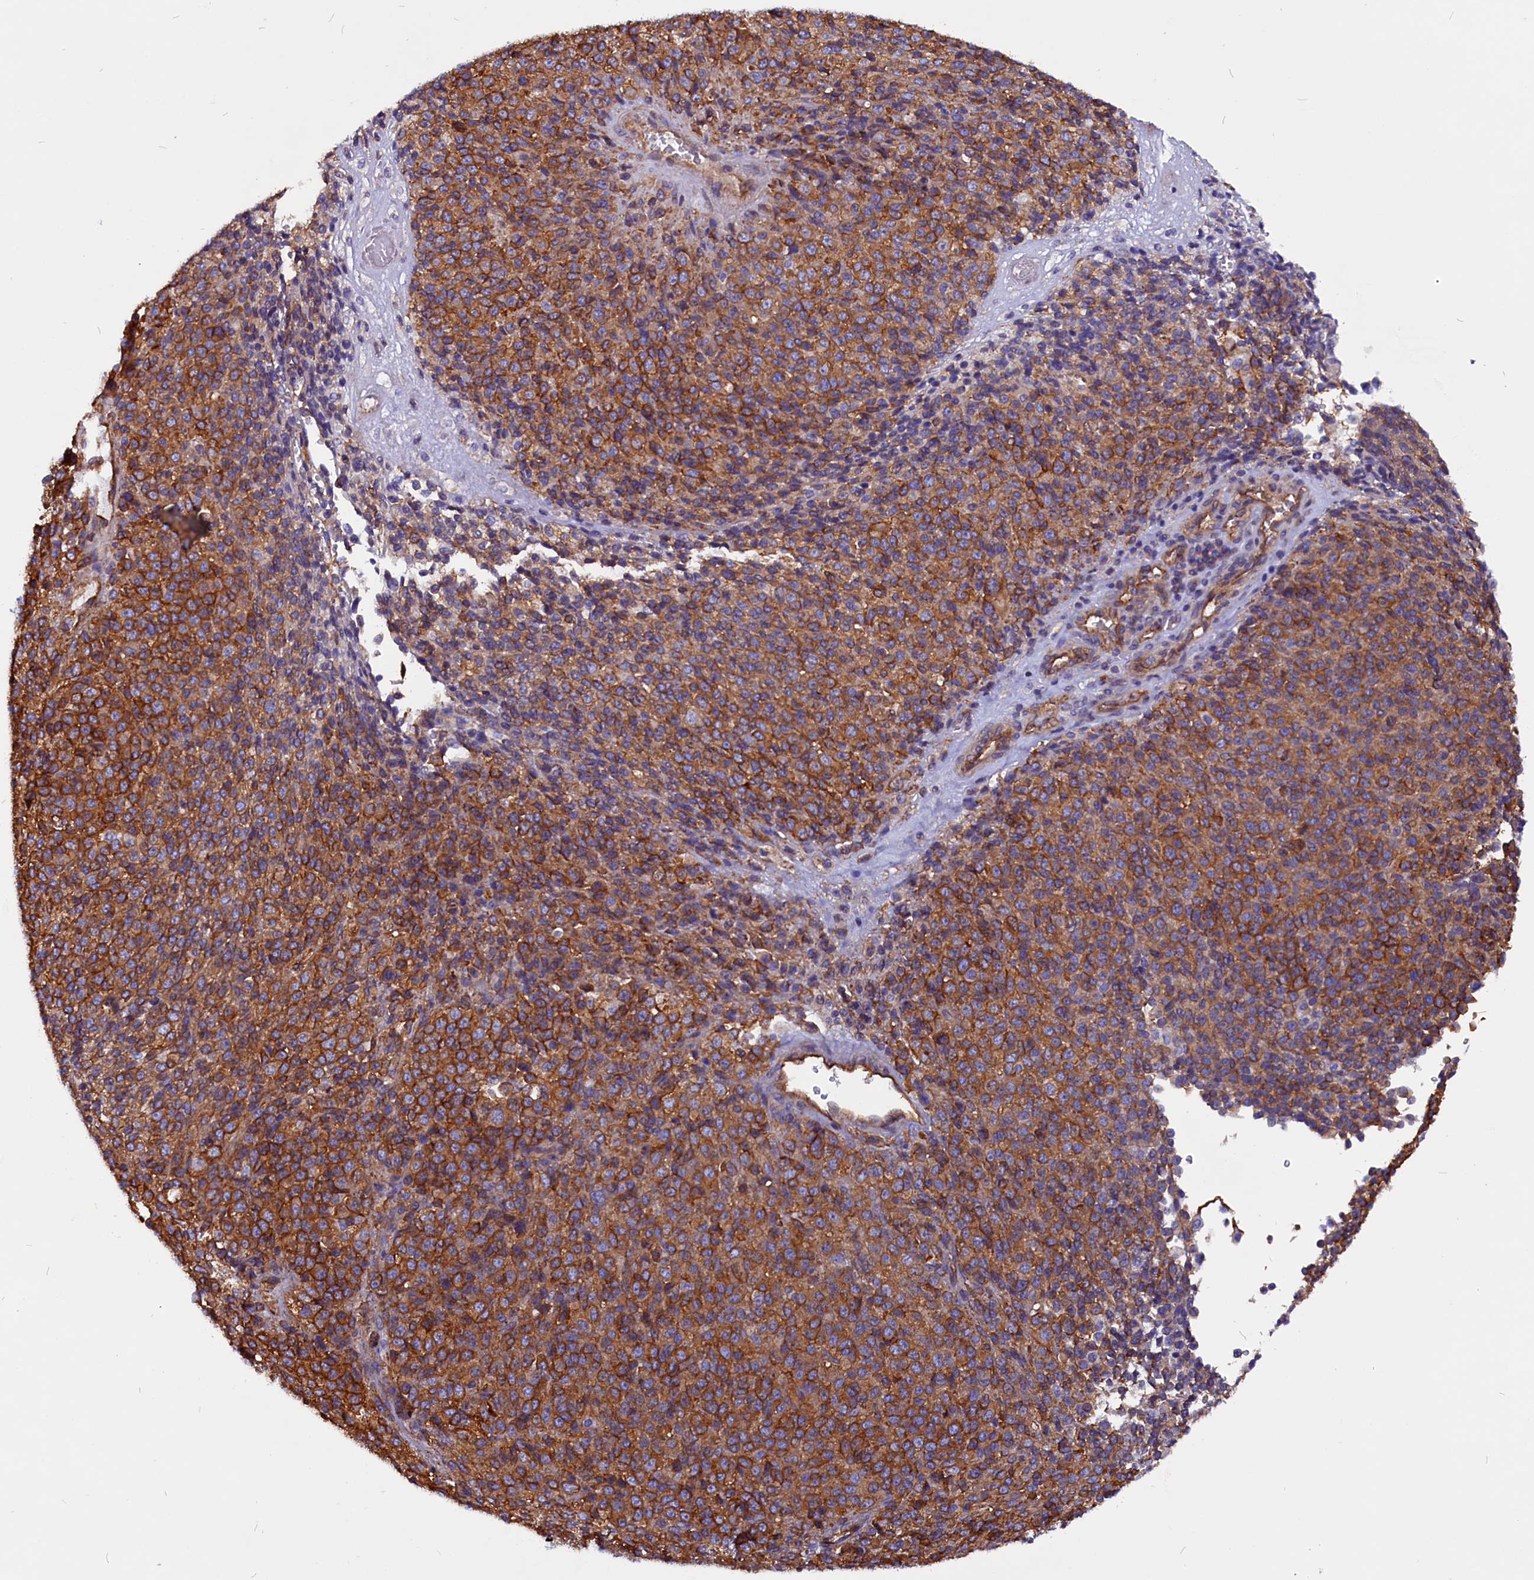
{"staining": {"intensity": "moderate", "quantity": ">75%", "location": "cytoplasmic/membranous"}, "tissue": "melanoma", "cell_type": "Tumor cells", "image_type": "cancer", "snomed": [{"axis": "morphology", "description": "Malignant melanoma, Metastatic site"}, {"axis": "topography", "description": "Brain"}], "caption": "The immunohistochemical stain highlights moderate cytoplasmic/membranous positivity in tumor cells of melanoma tissue.", "gene": "ZNF749", "patient": {"sex": "female", "age": 56}}